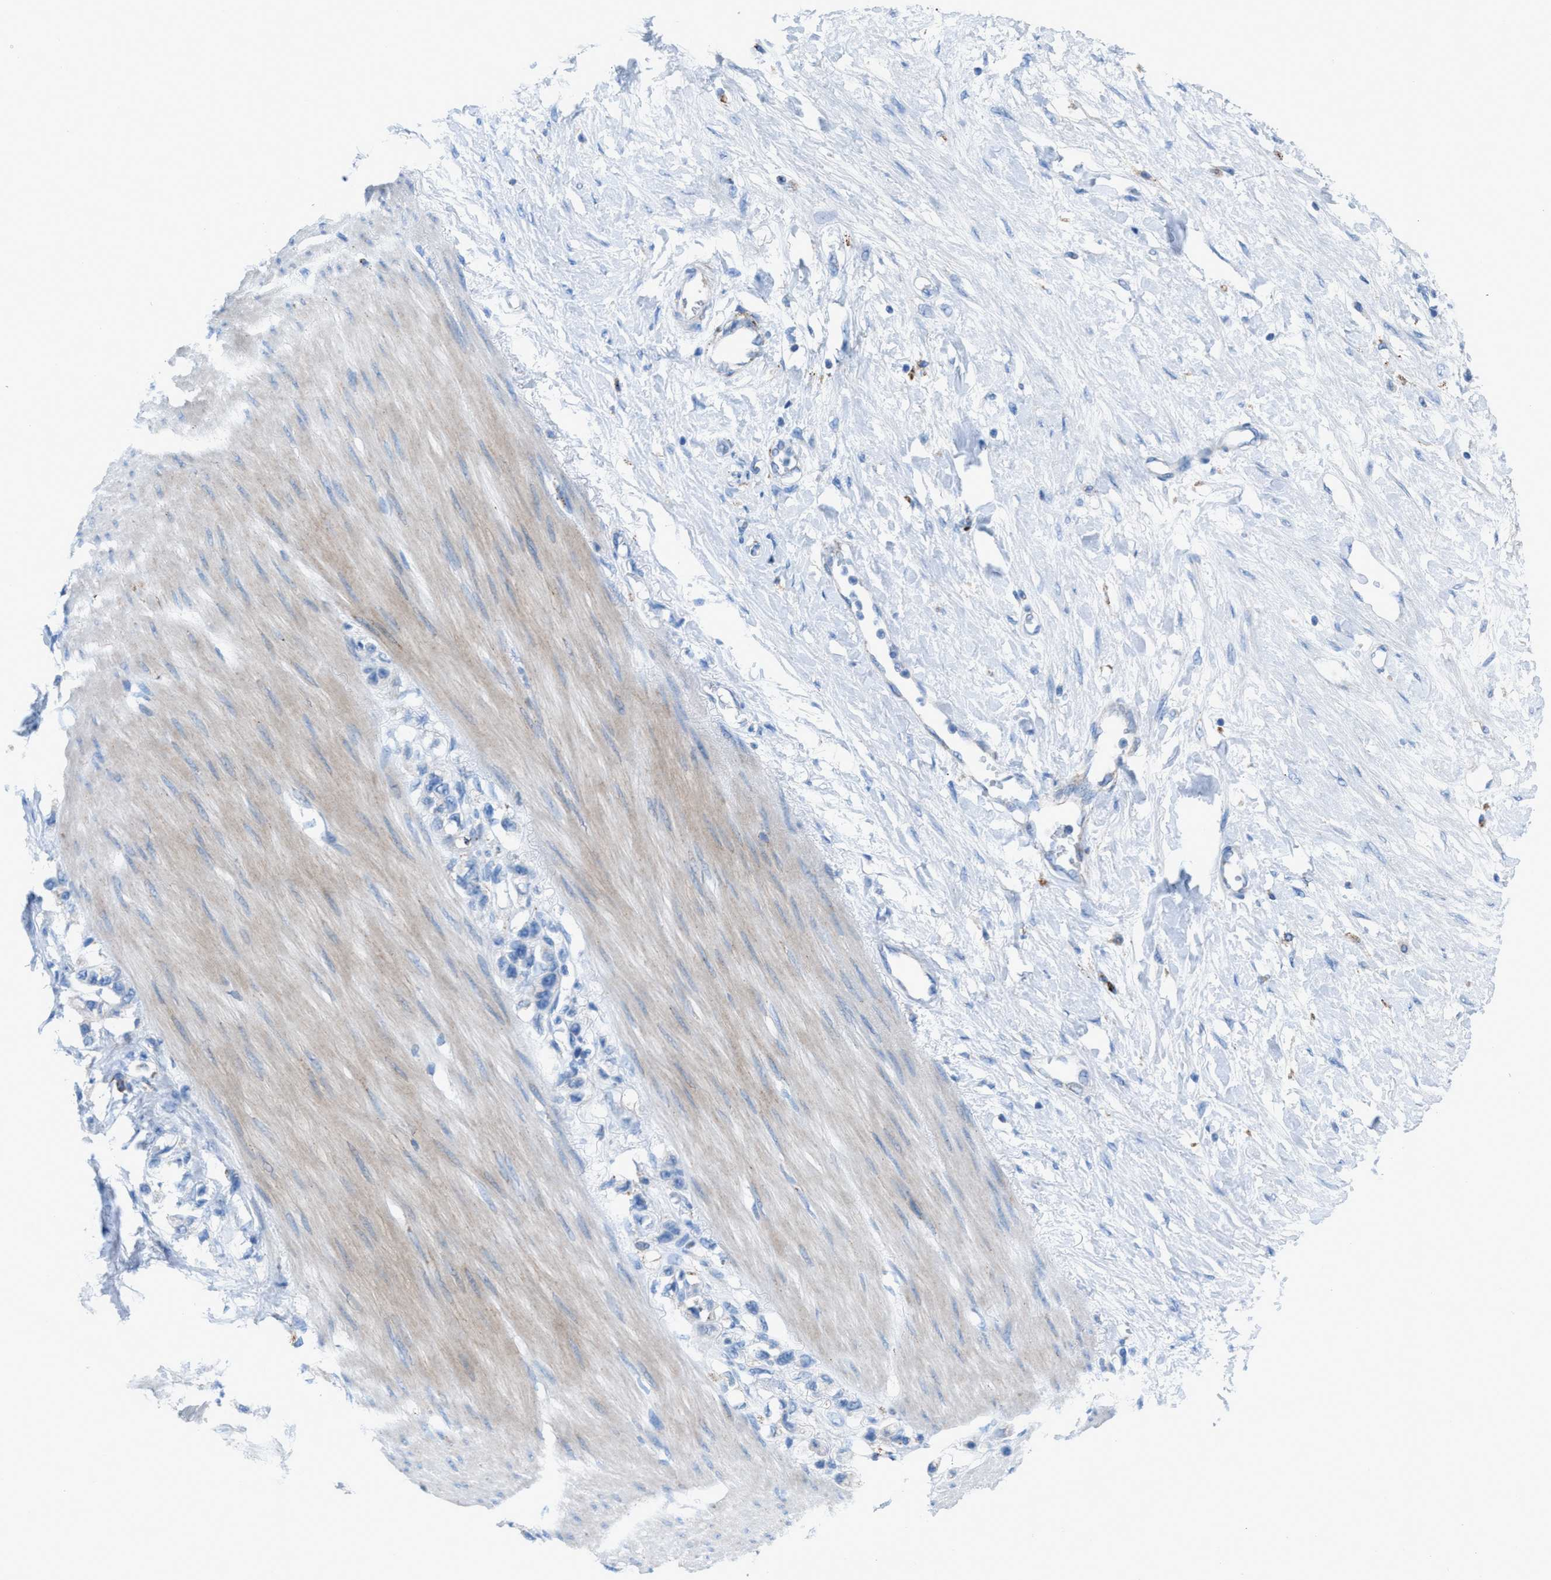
{"staining": {"intensity": "negative", "quantity": "none", "location": "none"}, "tissue": "stomach cancer", "cell_type": "Tumor cells", "image_type": "cancer", "snomed": [{"axis": "morphology", "description": "Adenocarcinoma, NOS"}, {"axis": "topography", "description": "Stomach"}], "caption": "Tumor cells show no significant positivity in adenocarcinoma (stomach).", "gene": "CD1B", "patient": {"sex": "female", "age": 65}}